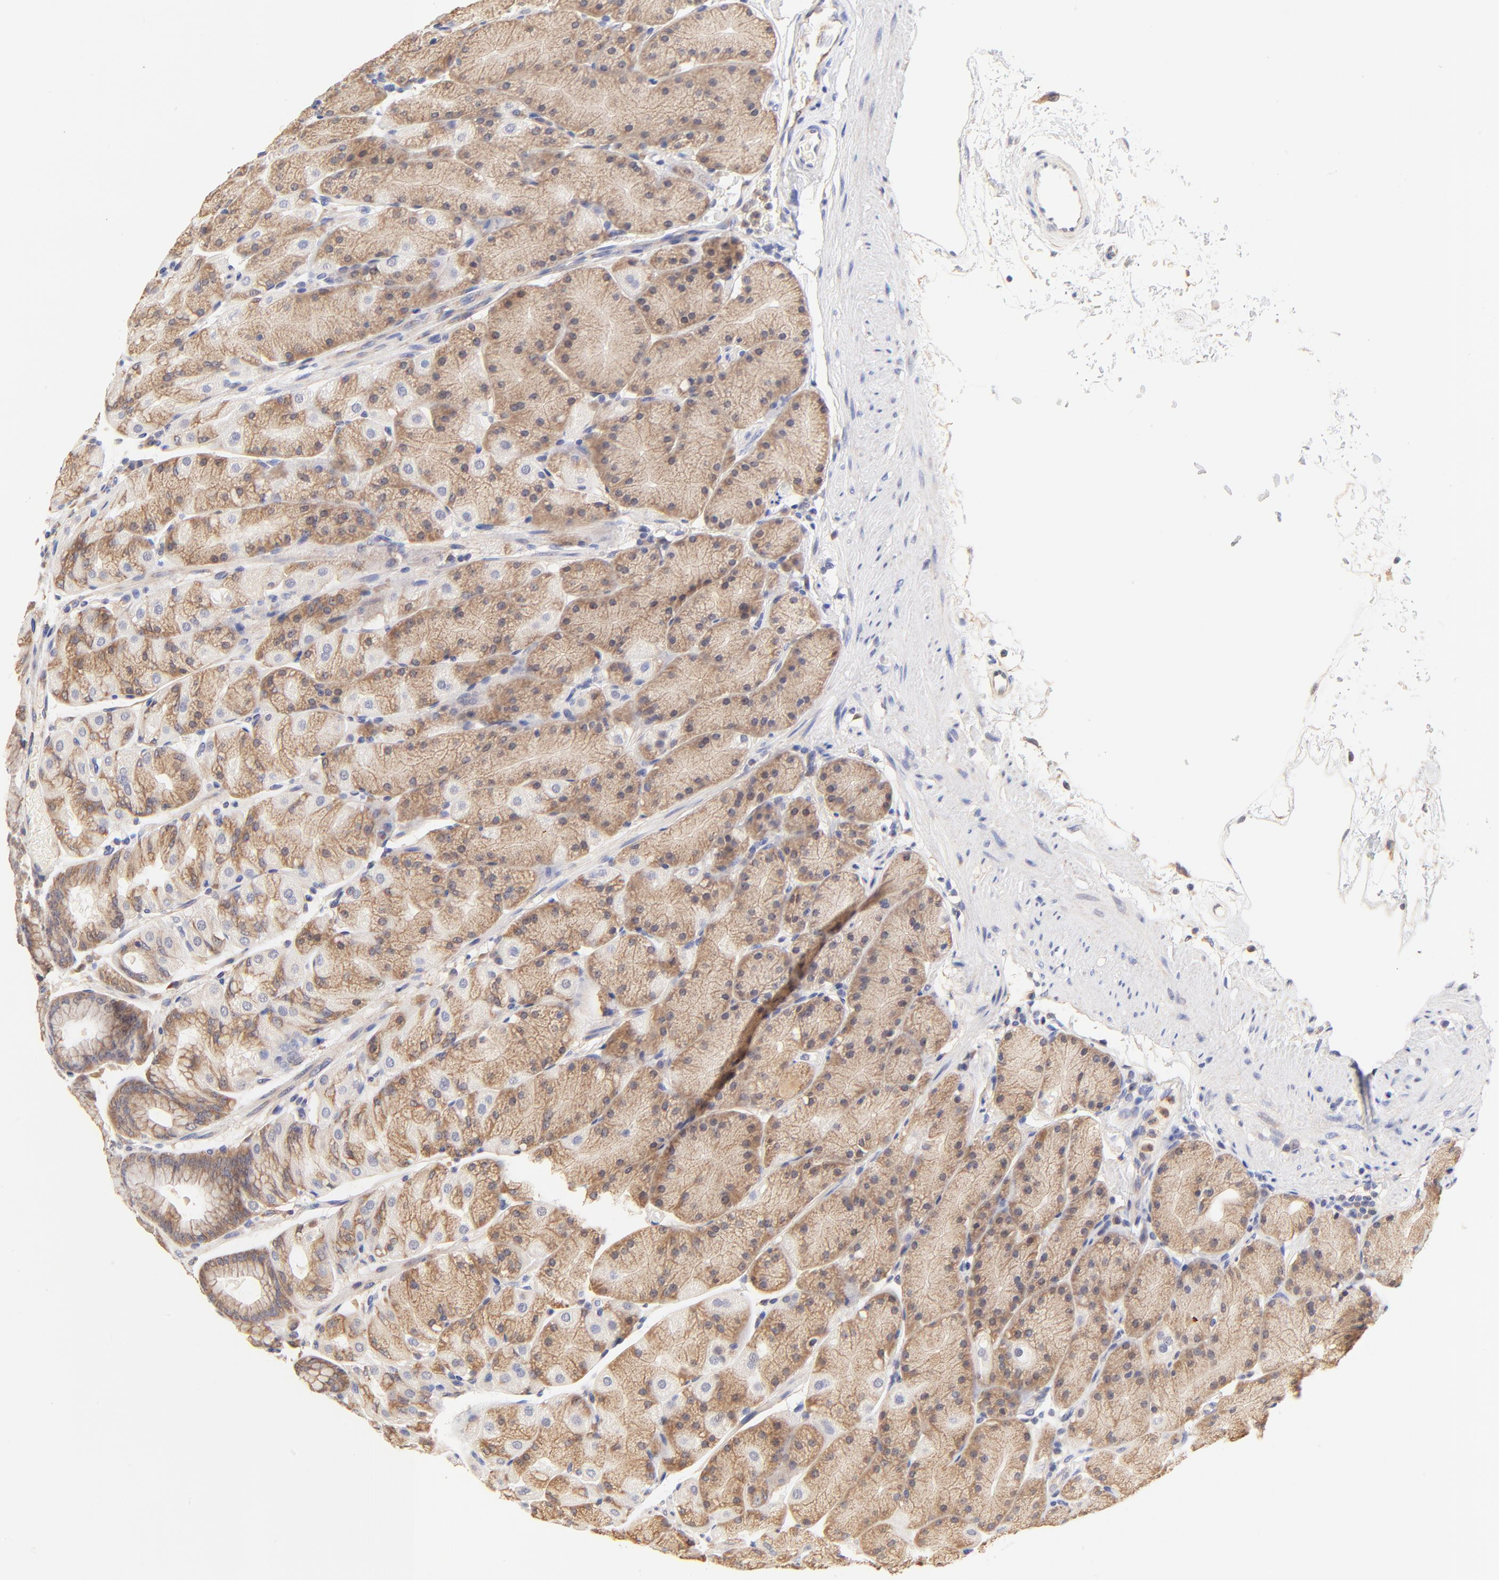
{"staining": {"intensity": "moderate", "quantity": "25%-75%", "location": "cytoplasmic/membranous"}, "tissue": "stomach", "cell_type": "Glandular cells", "image_type": "normal", "snomed": [{"axis": "morphology", "description": "Normal tissue, NOS"}, {"axis": "topography", "description": "Stomach, upper"}, {"axis": "topography", "description": "Stomach"}], "caption": "Protein analysis of benign stomach reveals moderate cytoplasmic/membranous expression in about 25%-75% of glandular cells. (DAB IHC, brown staining for protein, blue staining for nuclei).", "gene": "PTK7", "patient": {"sex": "male", "age": 76}}